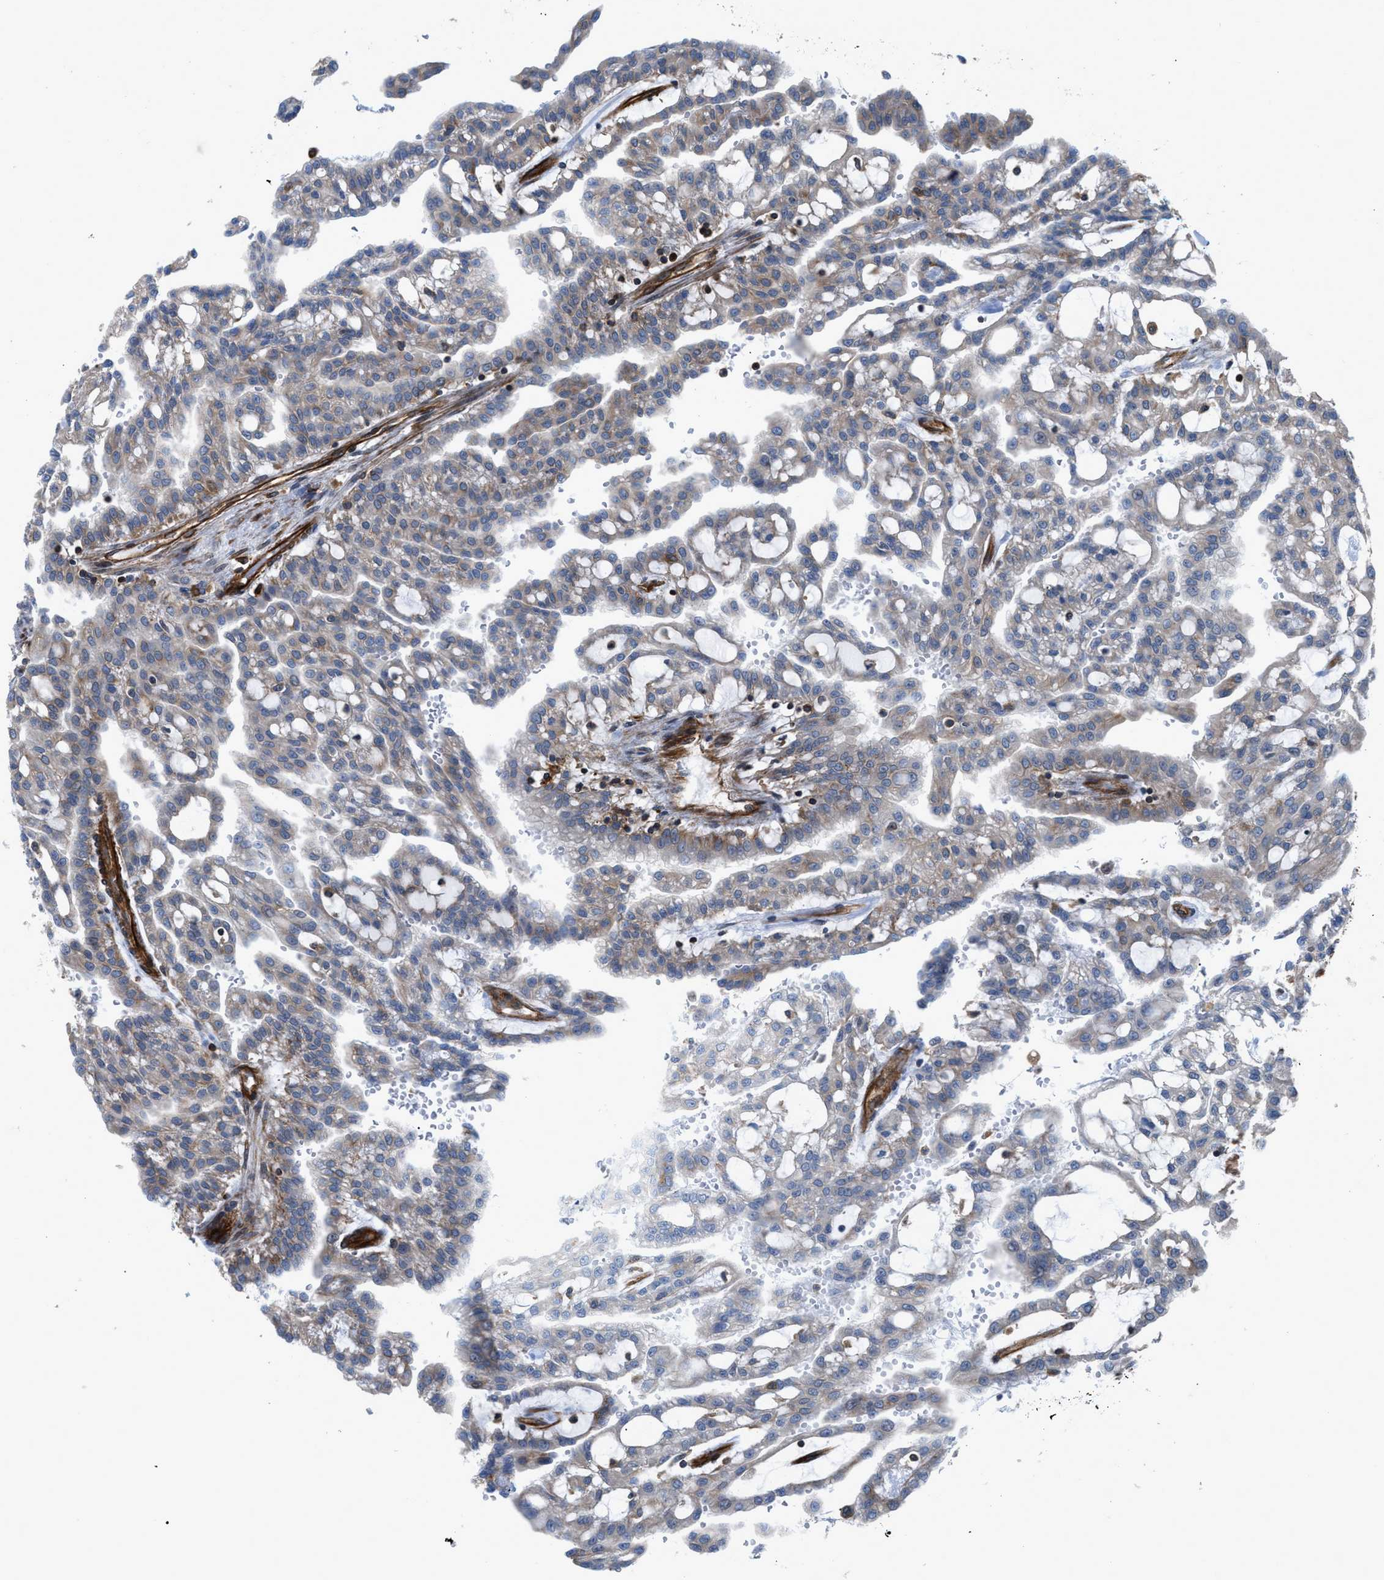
{"staining": {"intensity": "weak", "quantity": "25%-75%", "location": "cytoplasmic/membranous"}, "tissue": "renal cancer", "cell_type": "Tumor cells", "image_type": "cancer", "snomed": [{"axis": "morphology", "description": "Adenocarcinoma, NOS"}, {"axis": "topography", "description": "Kidney"}], "caption": "Protein analysis of renal adenocarcinoma tissue demonstrates weak cytoplasmic/membranous positivity in approximately 25%-75% of tumor cells.", "gene": "PTPRE", "patient": {"sex": "male", "age": 63}}